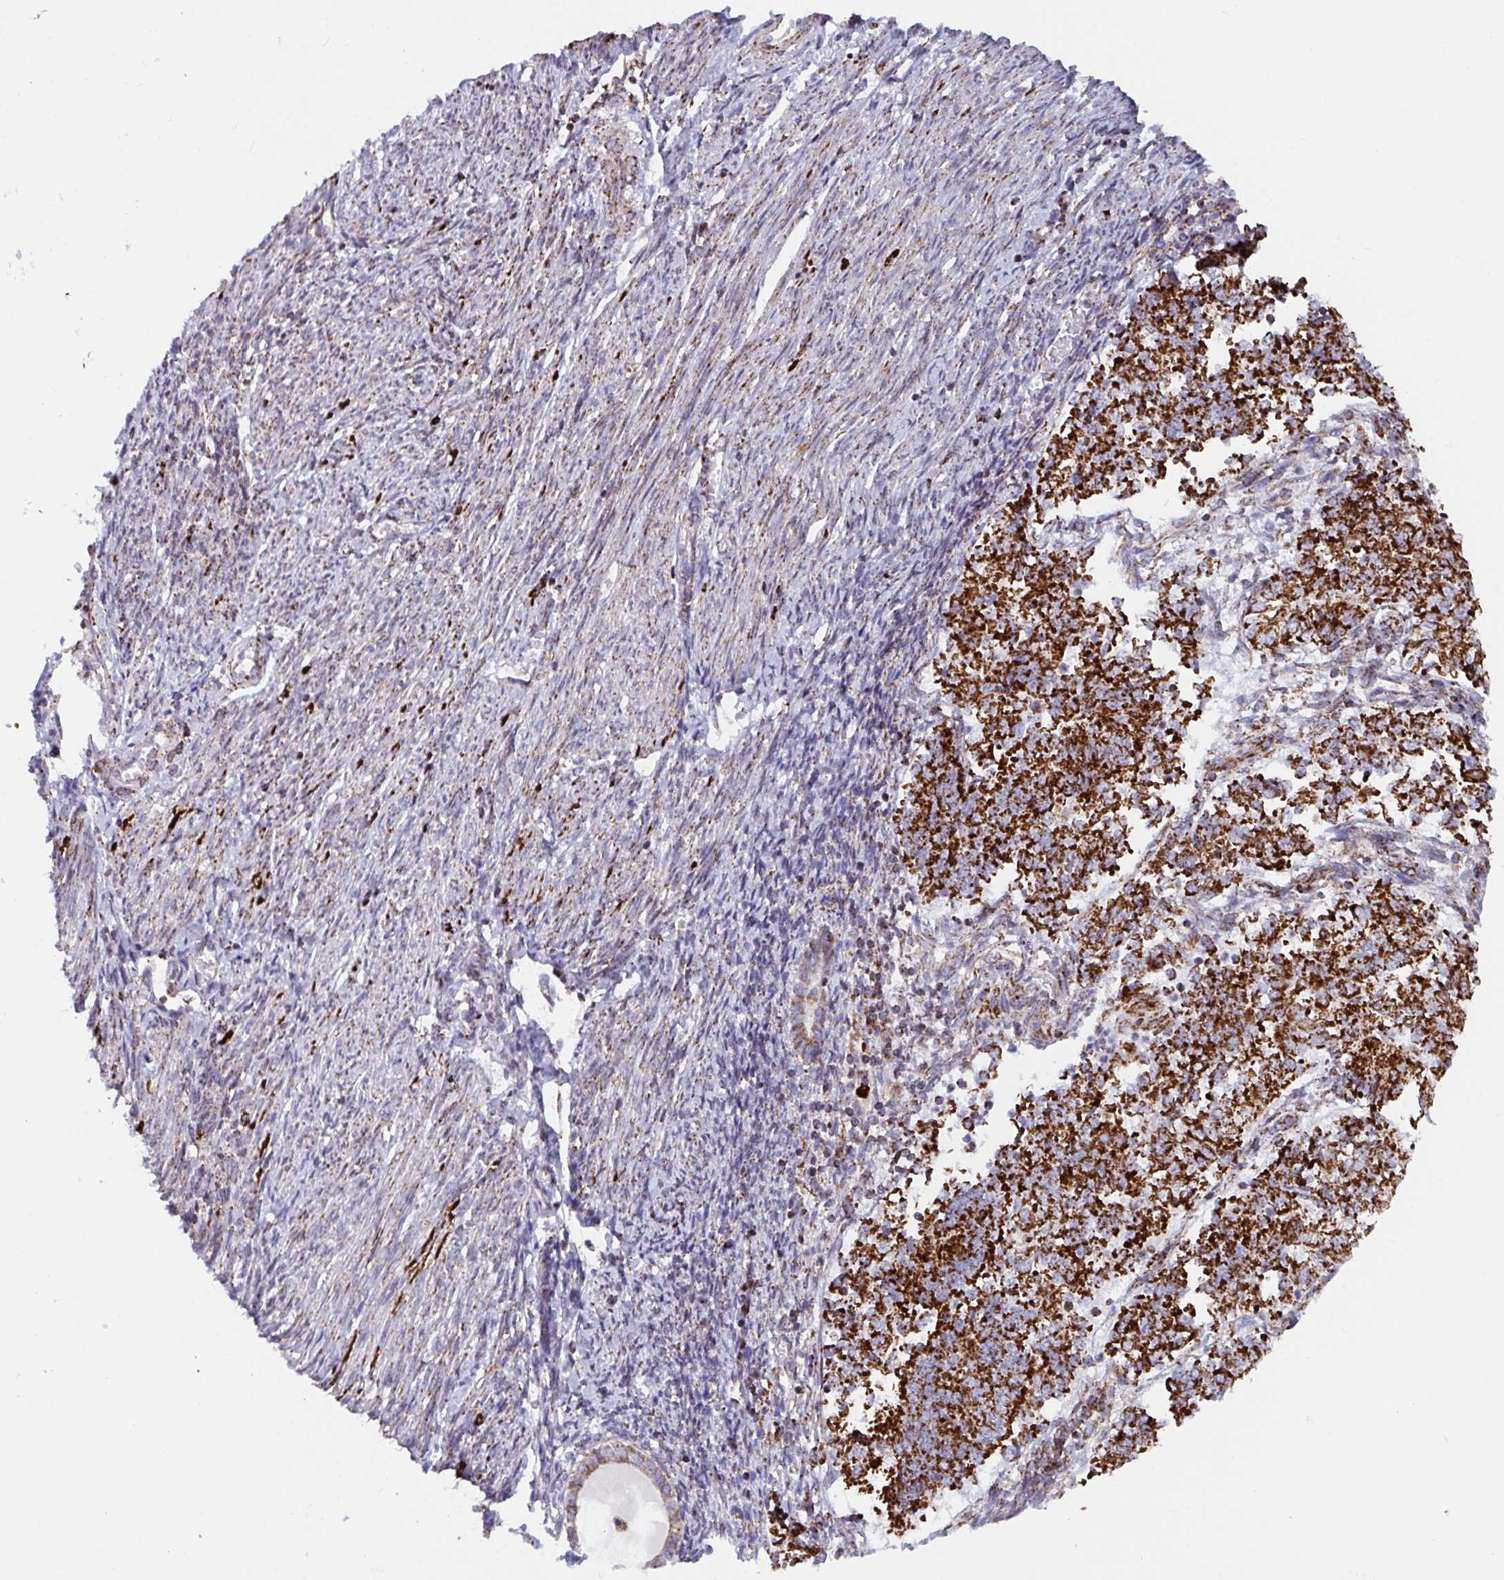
{"staining": {"intensity": "strong", "quantity": ">75%", "location": "cytoplasmic/membranous"}, "tissue": "endometrial cancer", "cell_type": "Tumor cells", "image_type": "cancer", "snomed": [{"axis": "morphology", "description": "Adenocarcinoma, NOS"}, {"axis": "topography", "description": "Endometrium"}], "caption": "Strong cytoplasmic/membranous staining for a protein is seen in about >75% of tumor cells of endometrial adenocarcinoma using immunohistochemistry (IHC).", "gene": "ATP5MJ", "patient": {"sex": "female", "age": 65}}